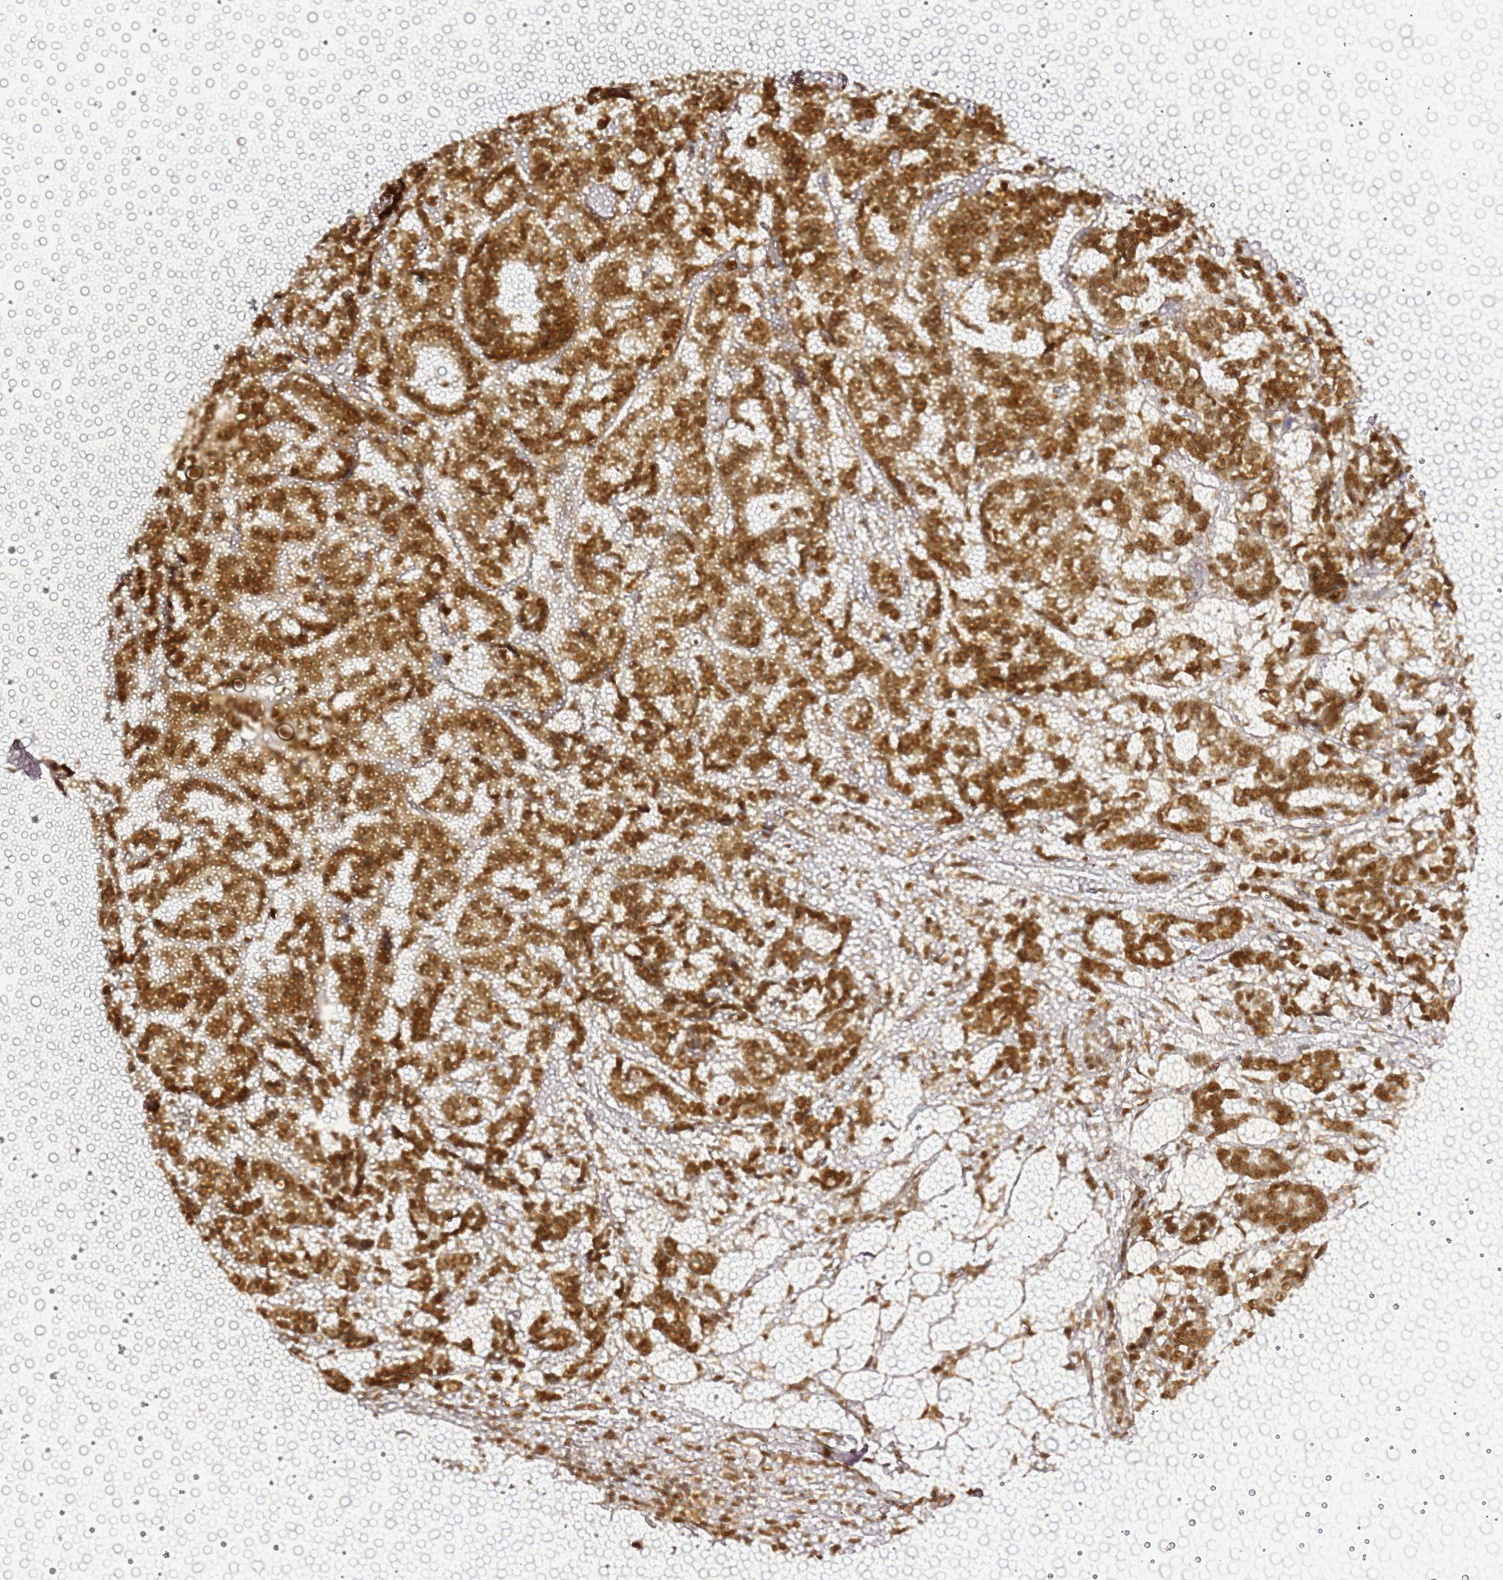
{"staining": {"intensity": "strong", "quantity": ">75%", "location": "nuclear"}, "tissue": "breast cancer", "cell_type": "Tumor cells", "image_type": "cancer", "snomed": [{"axis": "morphology", "description": "Duct carcinoma"}, {"axis": "topography", "description": "Breast"}], "caption": "This photomicrograph displays IHC staining of breast cancer, with high strong nuclear staining in about >75% of tumor cells.", "gene": "APEX1", "patient": {"sex": "female", "age": 87}}